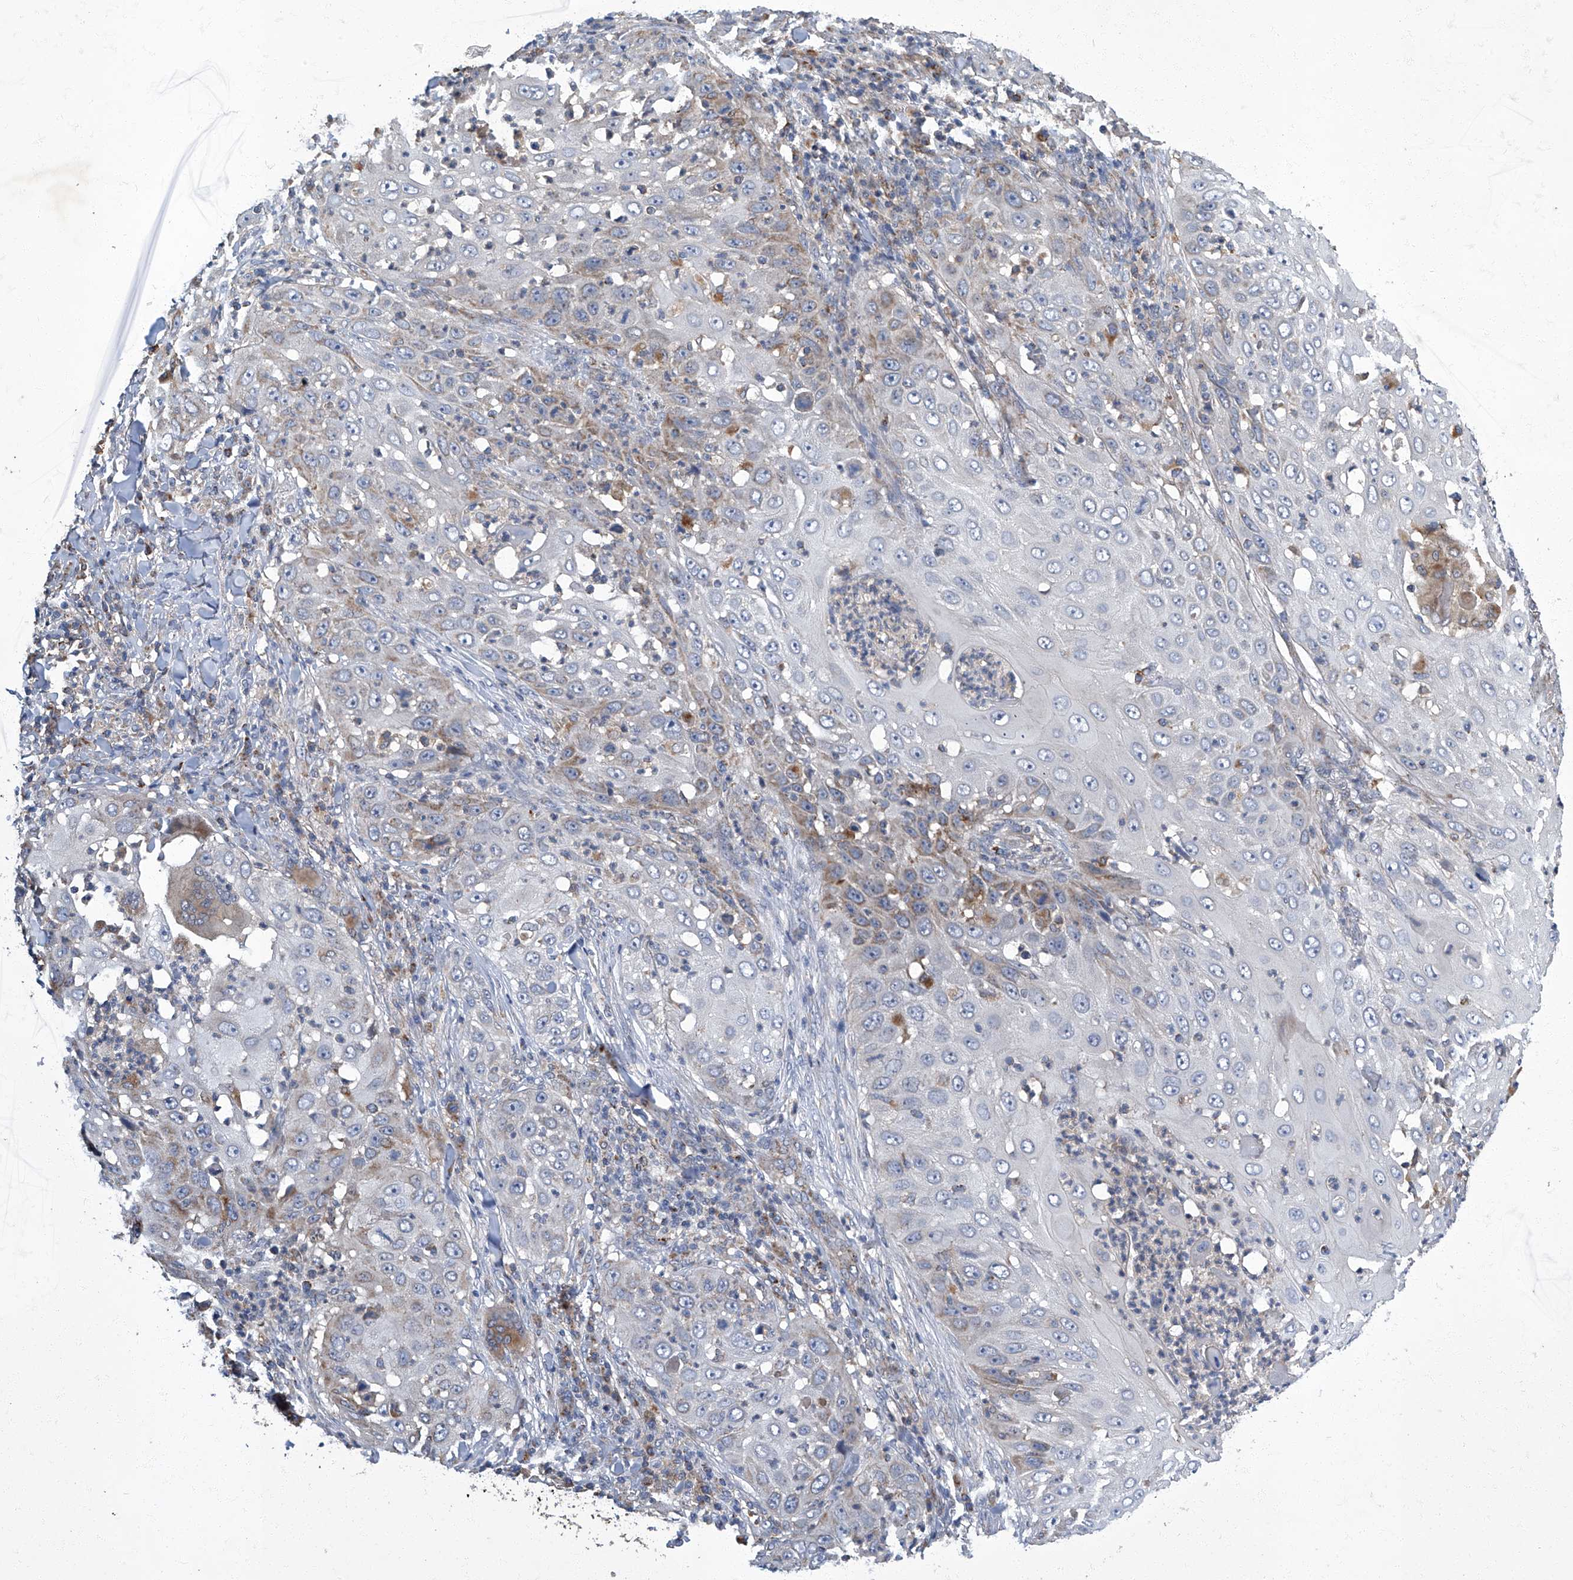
{"staining": {"intensity": "weak", "quantity": "<25%", "location": "cytoplasmic/membranous"}, "tissue": "skin cancer", "cell_type": "Tumor cells", "image_type": "cancer", "snomed": [{"axis": "morphology", "description": "Squamous cell carcinoma, NOS"}, {"axis": "topography", "description": "Skin"}], "caption": "Immunohistochemistry (IHC) photomicrograph of neoplastic tissue: skin cancer stained with DAB (3,3'-diaminobenzidine) exhibits no significant protein positivity in tumor cells.", "gene": "TNFRSF13B", "patient": {"sex": "female", "age": 44}}